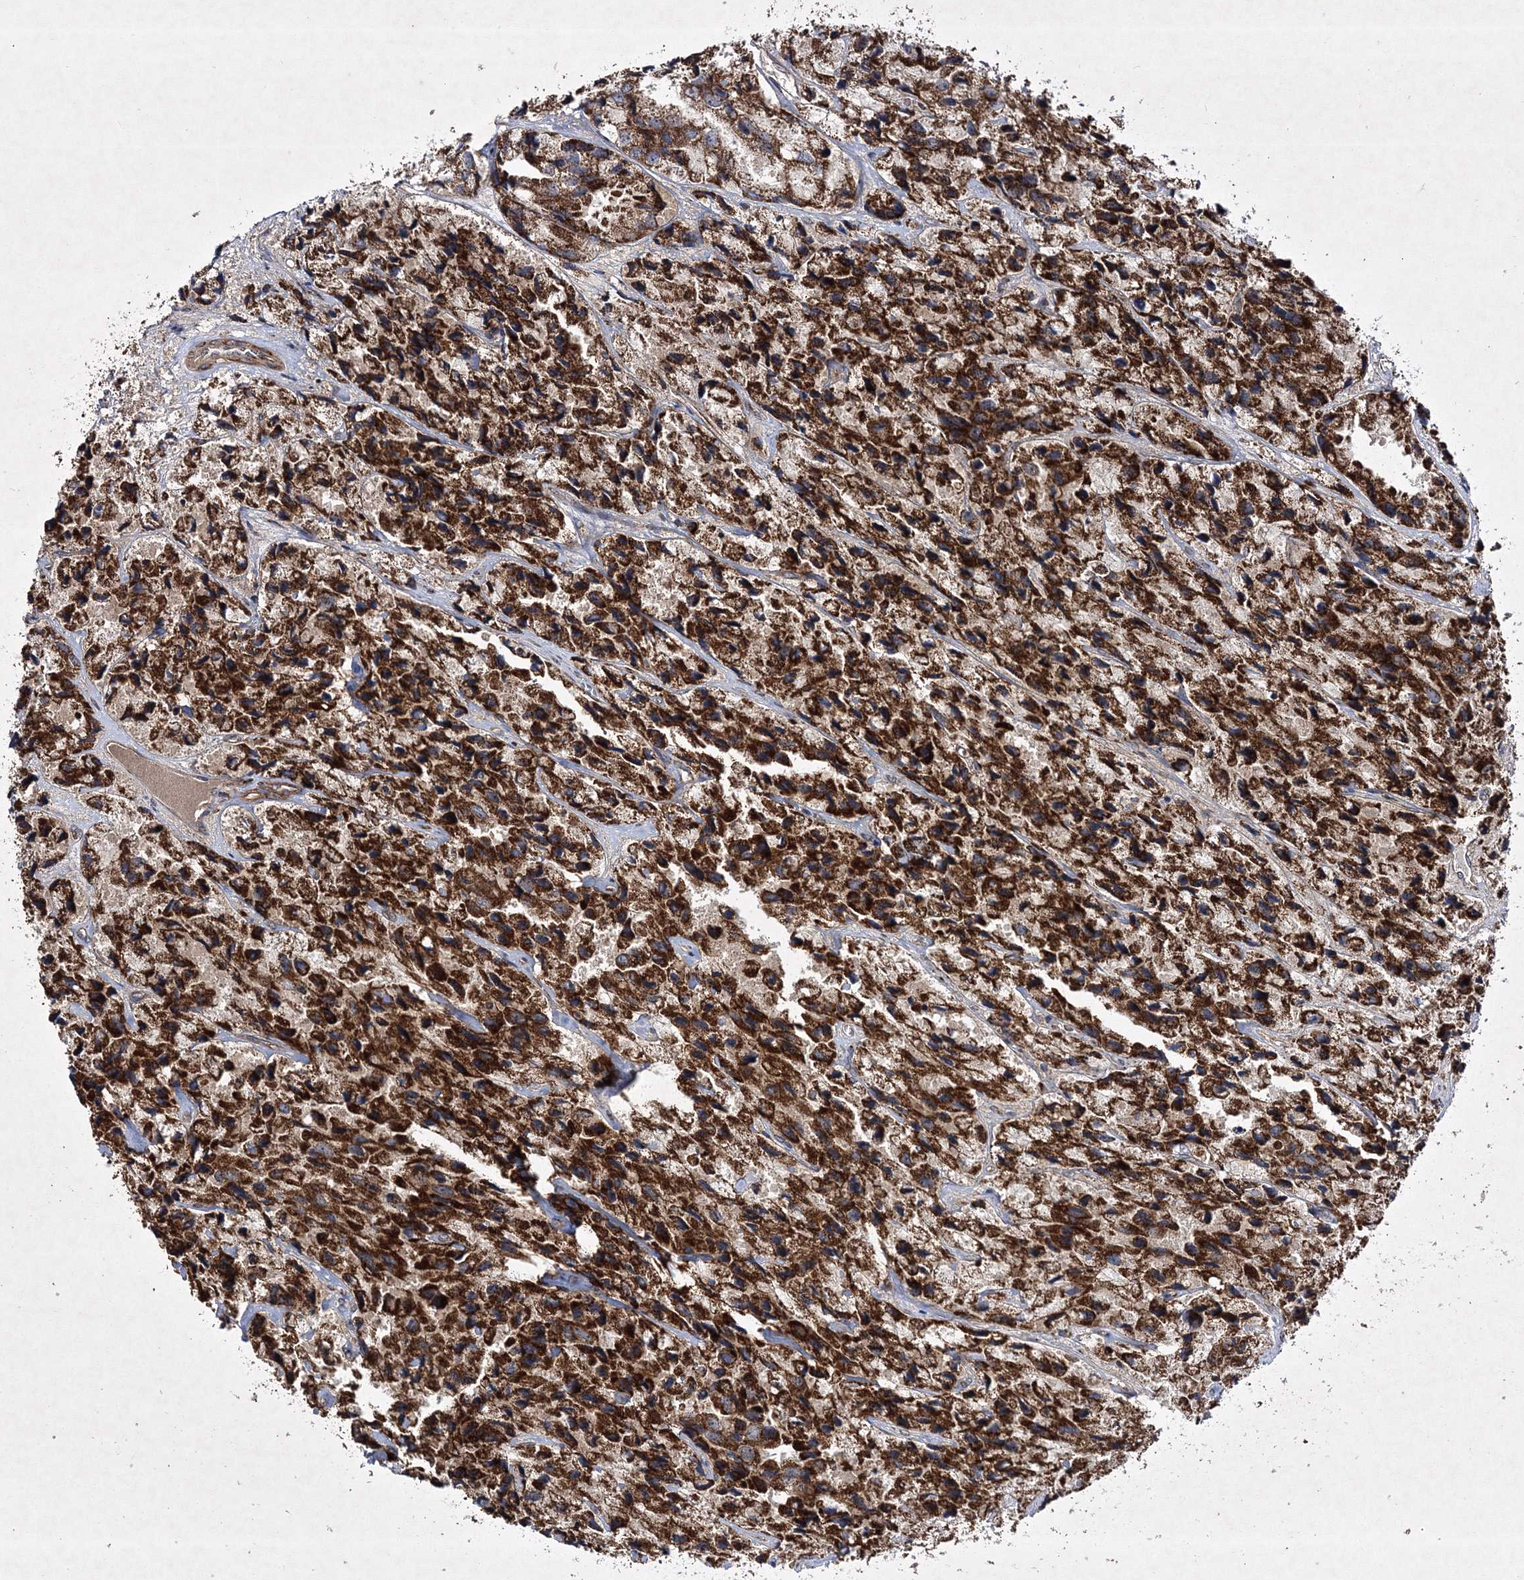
{"staining": {"intensity": "strong", "quantity": ">75%", "location": "cytoplasmic/membranous"}, "tissue": "prostate cancer", "cell_type": "Tumor cells", "image_type": "cancer", "snomed": [{"axis": "morphology", "description": "Adenocarcinoma, High grade"}, {"axis": "topography", "description": "Prostate"}], "caption": "This micrograph exhibits IHC staining of prostate cancer (high-grade adenocarcinoma), with high strong cytoplasmic/membranous staining in about >75% of tumor cells.", "gene": "SCRN3", "patient": {"sex": "male", "age": 66}}